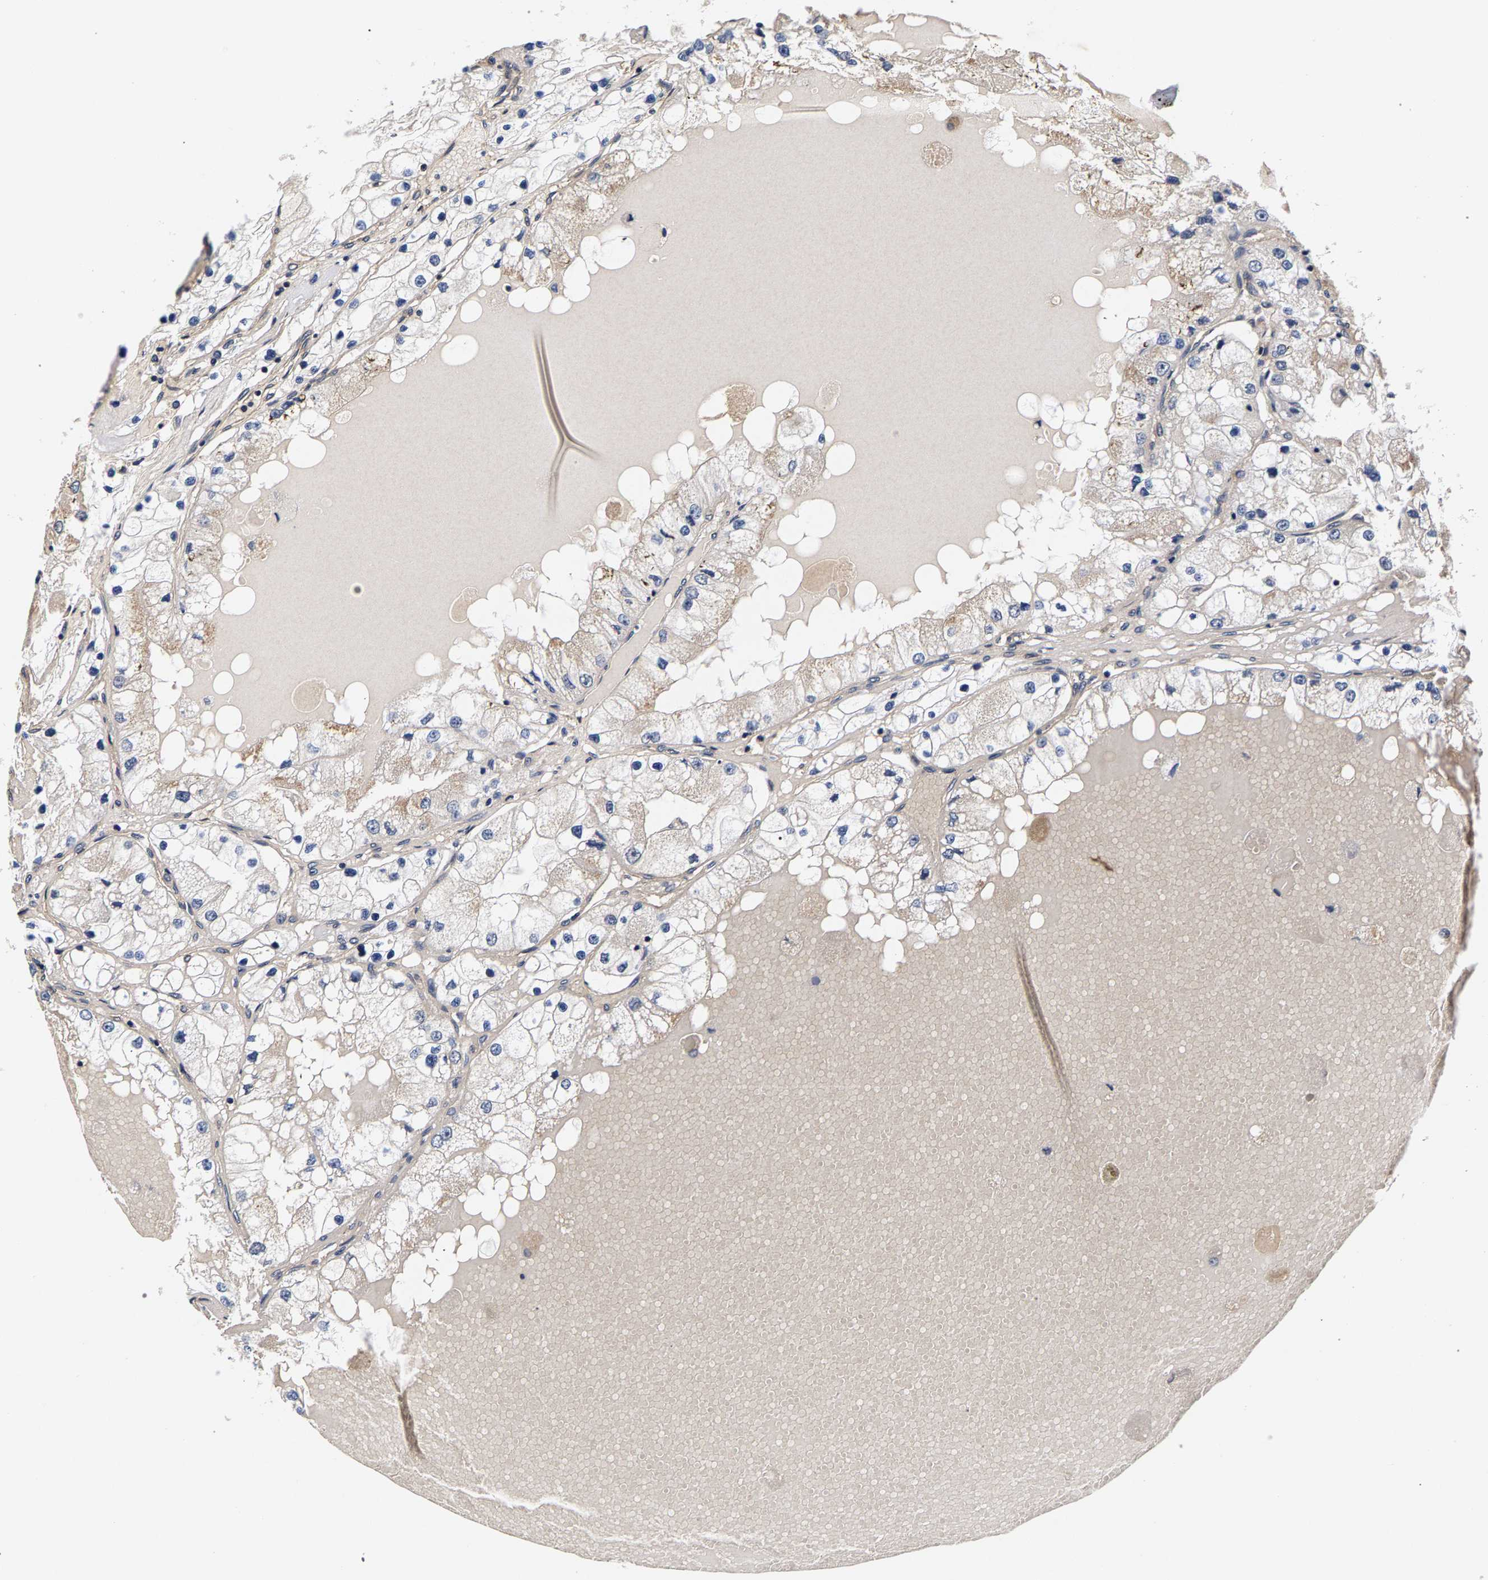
{"staining": {"intensity": "weak", "quantity": "<25%", "location": "cytoplasmic/membranous"}, "tissue": "renal cancer", "cell_type": "Tumor cells", "image_type": "cancer", "snomed": [{"axis": "morphology", "description": "Adenocarcinoma, NOS"}, {"axis": "topography", "description": "Kidney"}], "caption": "There is no significant expression in tumor cells of renal adenocarcinoma. The staining is performed using DAB brown chromogen with nuclei counter-stained in using hematoxylin.", "gene": "MARCHF7", "patient": {"sex": "male", "age": 68}}